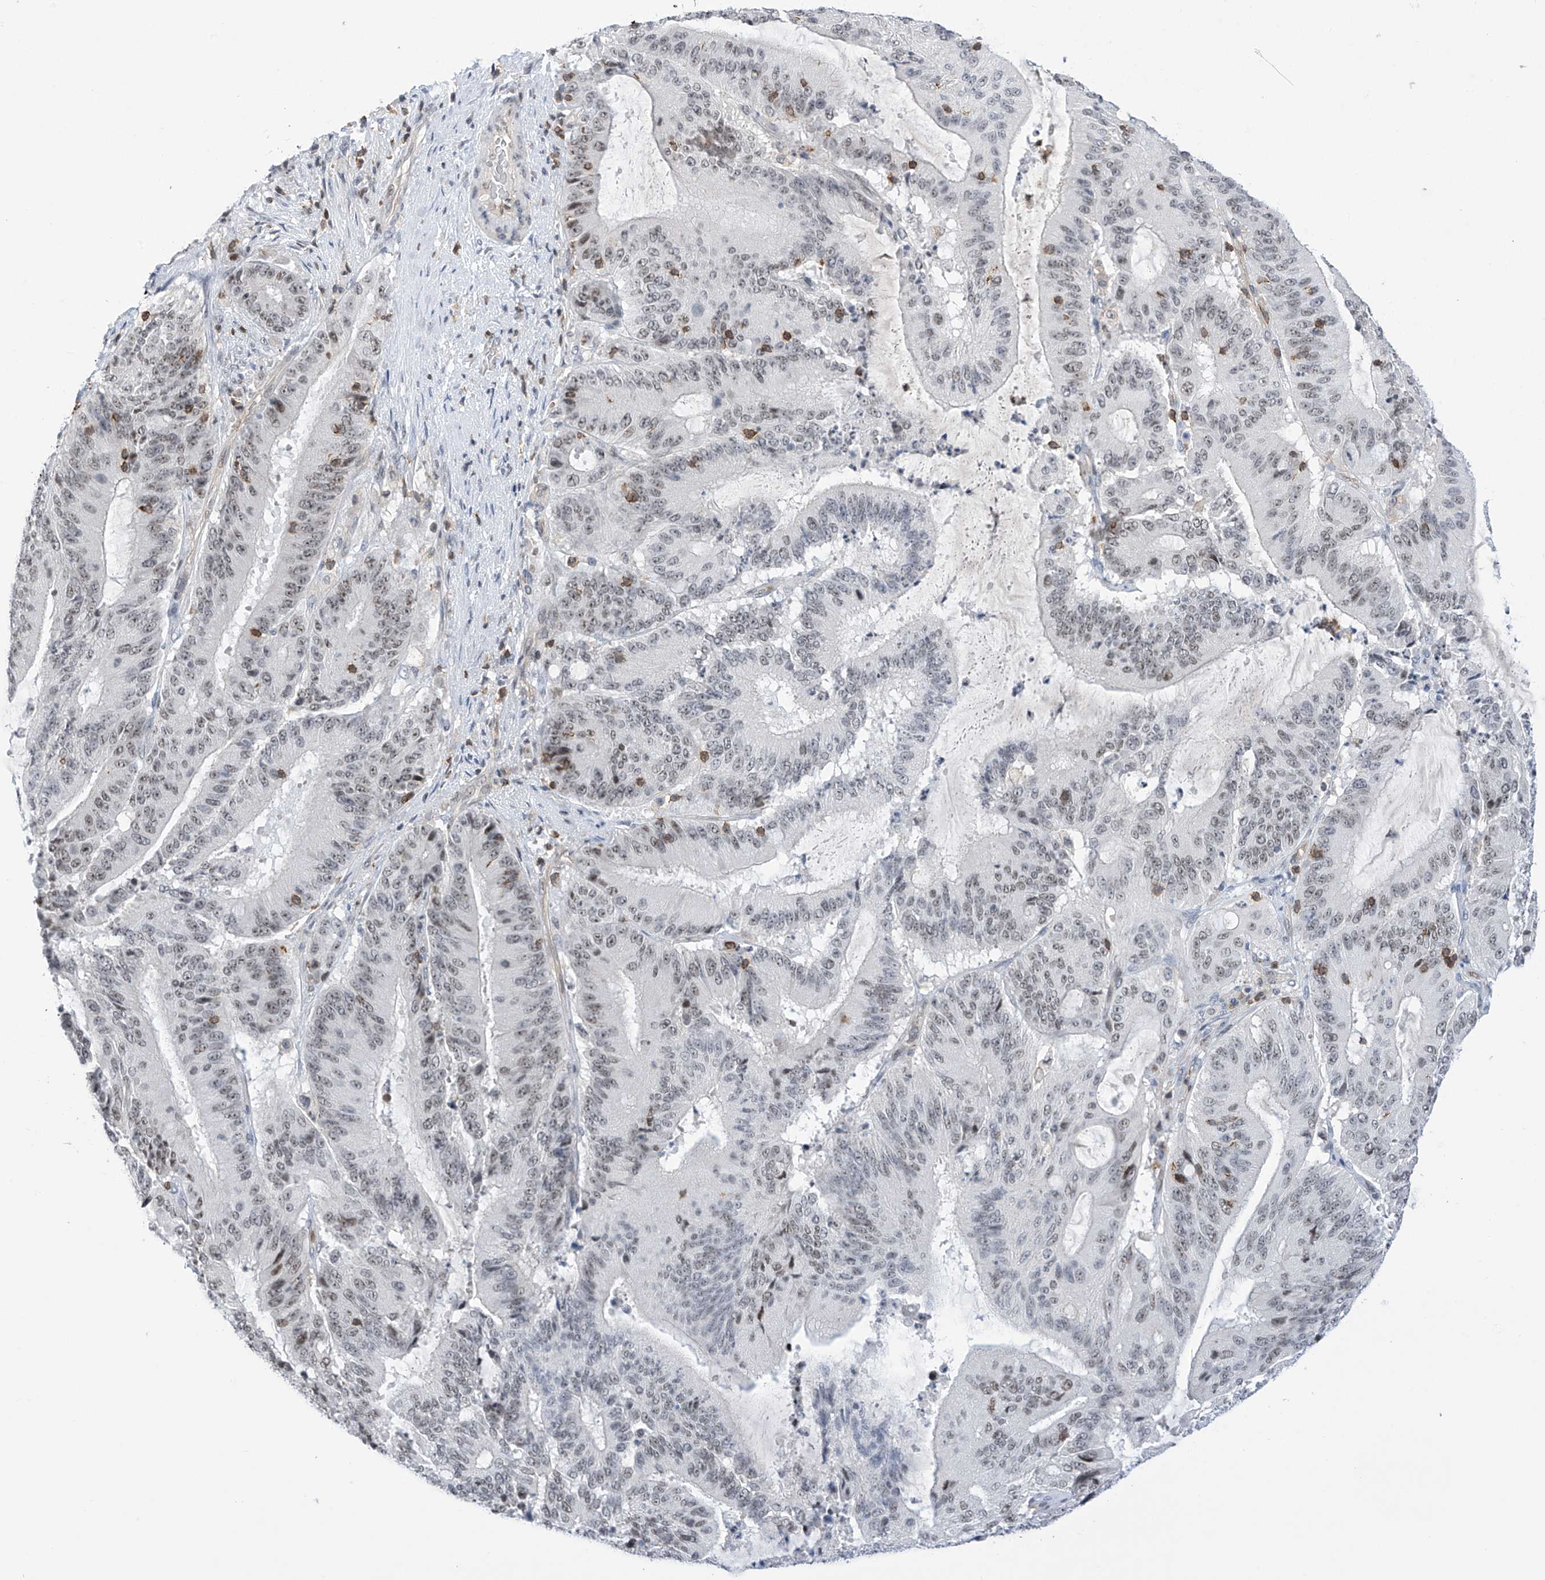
{"staining": {"intensity": "weak", "quantity": "<25%", "location": "nuclear"}, "tissue": "liver cancer", "cell_type": "Tumor cells", "image_type": "cancer", "snomed": [{"axis": "morphology", "description": "Normal tissue, NOS"}, {"axis": "morphology", "description": "Cholangiocarcinoma"}, {"axis": "topography", "description": "Liver"}, {"axis": "topography", "description": "Peripheral nerve tissue"}], "caption": "This is a image of immunohistochemistry (IHC) staining of cholangiocarcinoma (liver), which shows no expression in tumor cells.", "gene": "MSL3", "patient": {"sex": "female", "age": 73}}